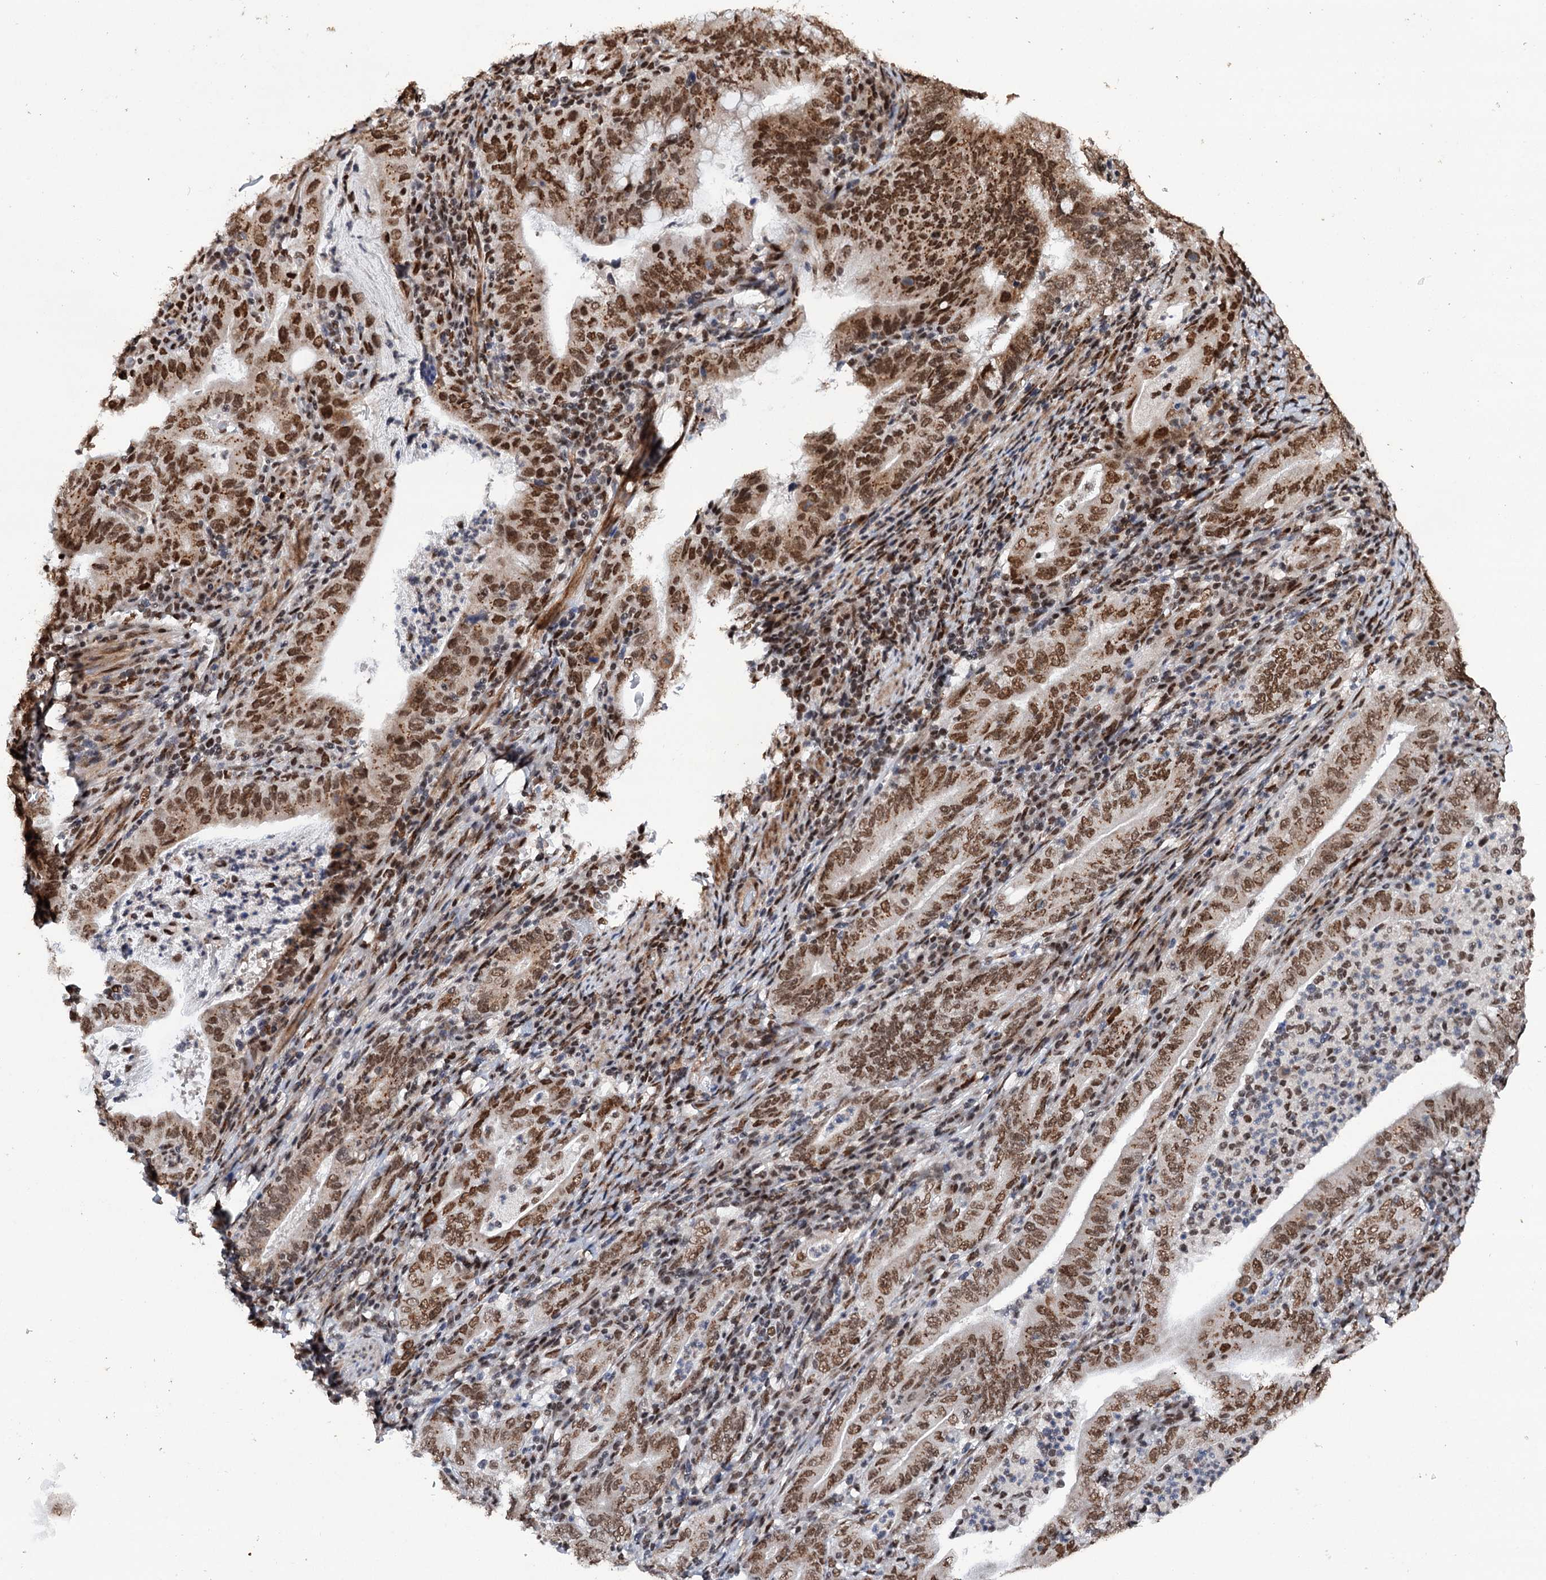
{"staining": {"intensity": "moderate", "quantity": ">75%", "location": "nuclear"}, "tissue": "stomach cancer", "cell_type": "Tumor cells", "image_type": "cancer", "snomed": [{"axis": "morphology", "description": "Normal tissue, NOS"}, {"axis": "morphology", "description": "Adenocarcinoma, NOS"}, {"axis": "topography", "description": "Esophagus"}, {"axis": "topography", "description": "Stomach, upper"}, {"axis": "topography", "description": "Peripheral nerve tissue"}], "caption": "Protein staining of adenocarcinoma (stomach) tissue shows moderate nuclear expression in approximately >75% of tumor cells.", "gene": "MATR3", "patient": {"sex": "male", "age": 62}}